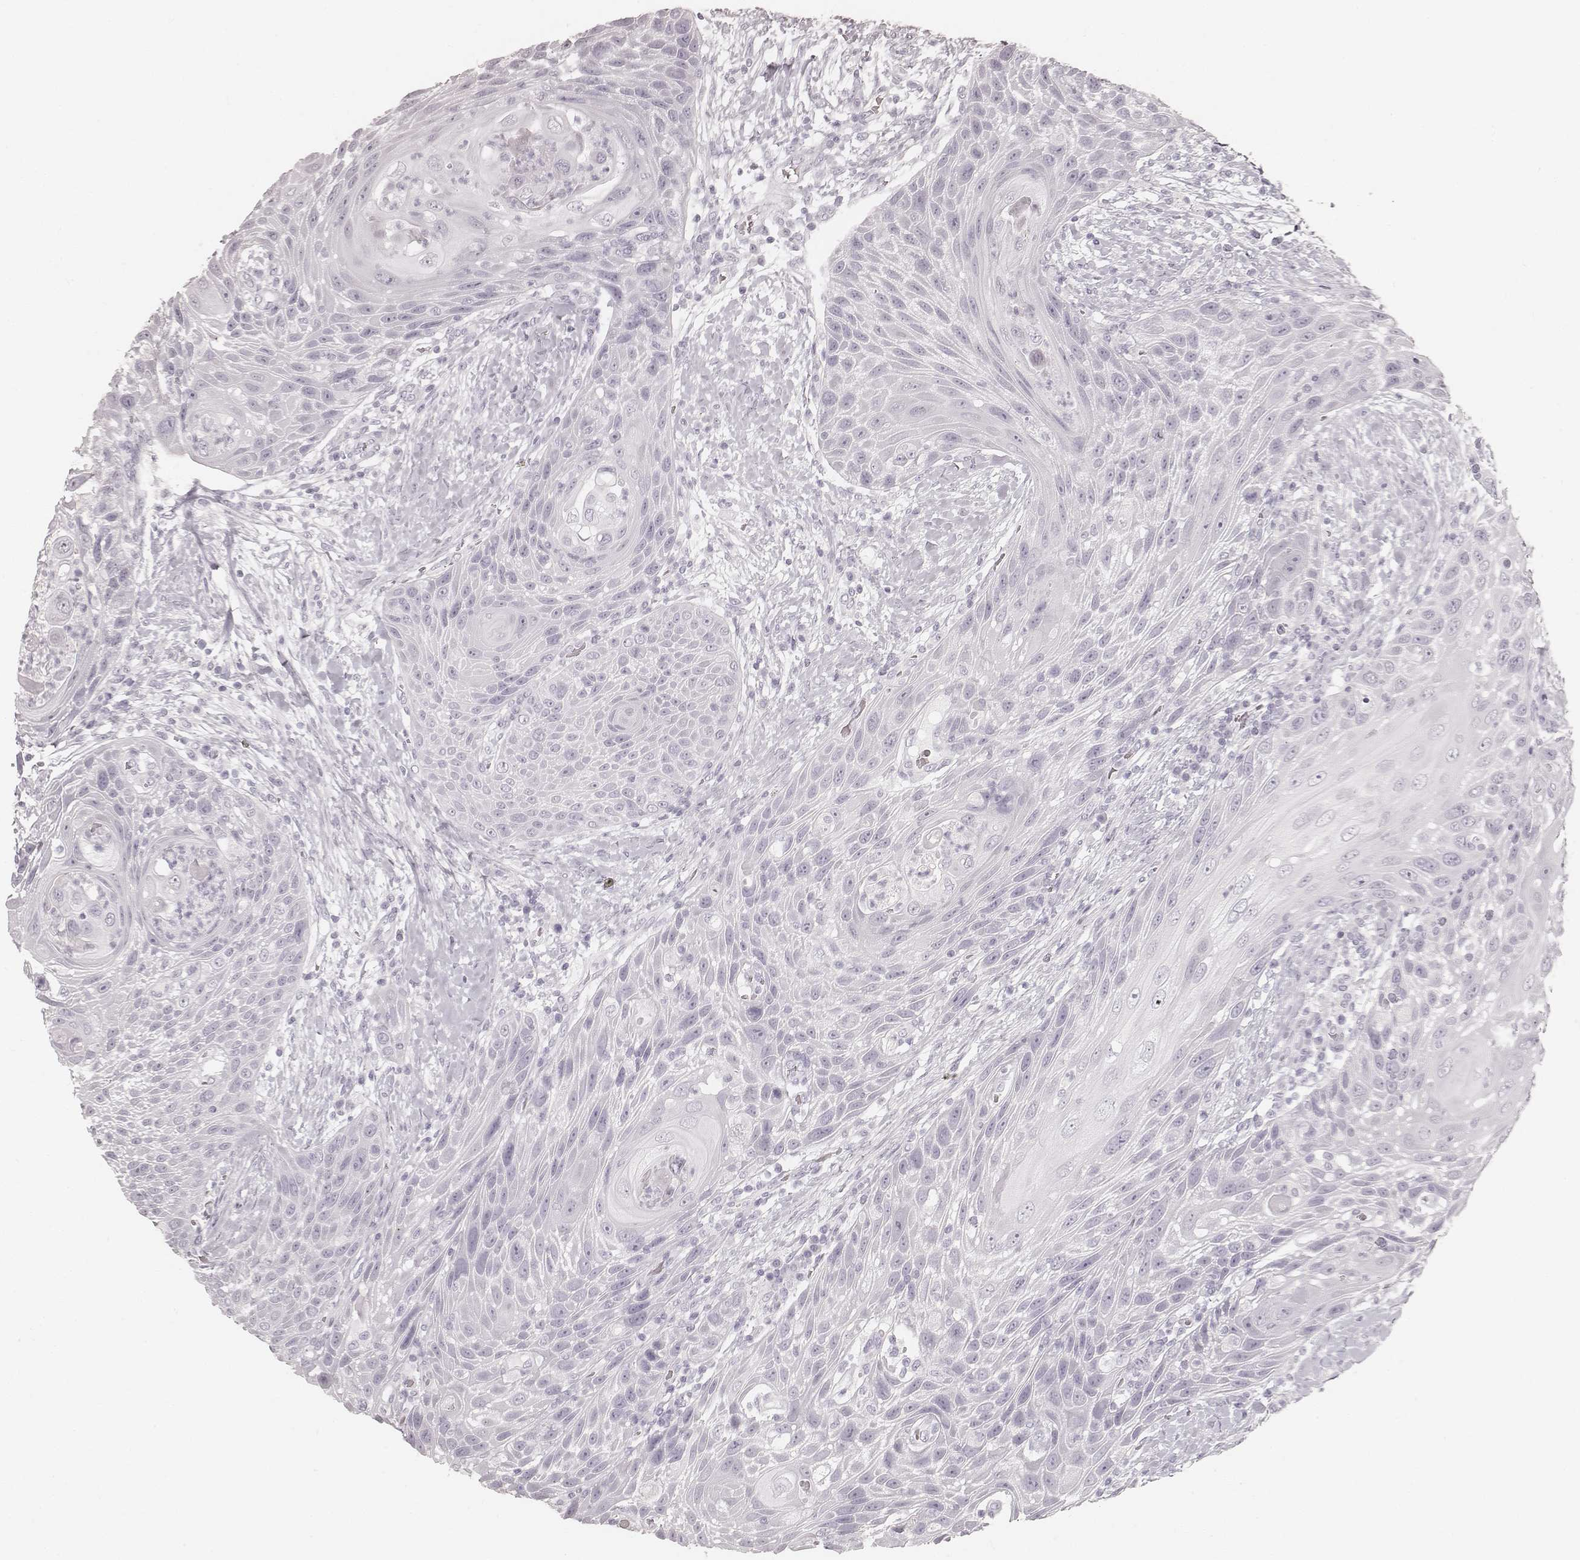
{"staining": {"intensity": "negative", "quantity": "none", "location": "none"}, "tissue": "head and neck cancer", "cell_type": "Tumor cells", "image_type": "cancer", "snomed": [{"axis": "morphology", "description": "Squamous cell carcinoma, NOS"}, {"axis": "topography", "description": "Head-Neck"}], "caption": "IHC photomicrograph of human squamous cell carcinoma (head and neck) stained for a protein (brown), which exhibits no expression in tumor cells.", "gene": "KRT34", "patient": {"sex": "male", "age": 69}}